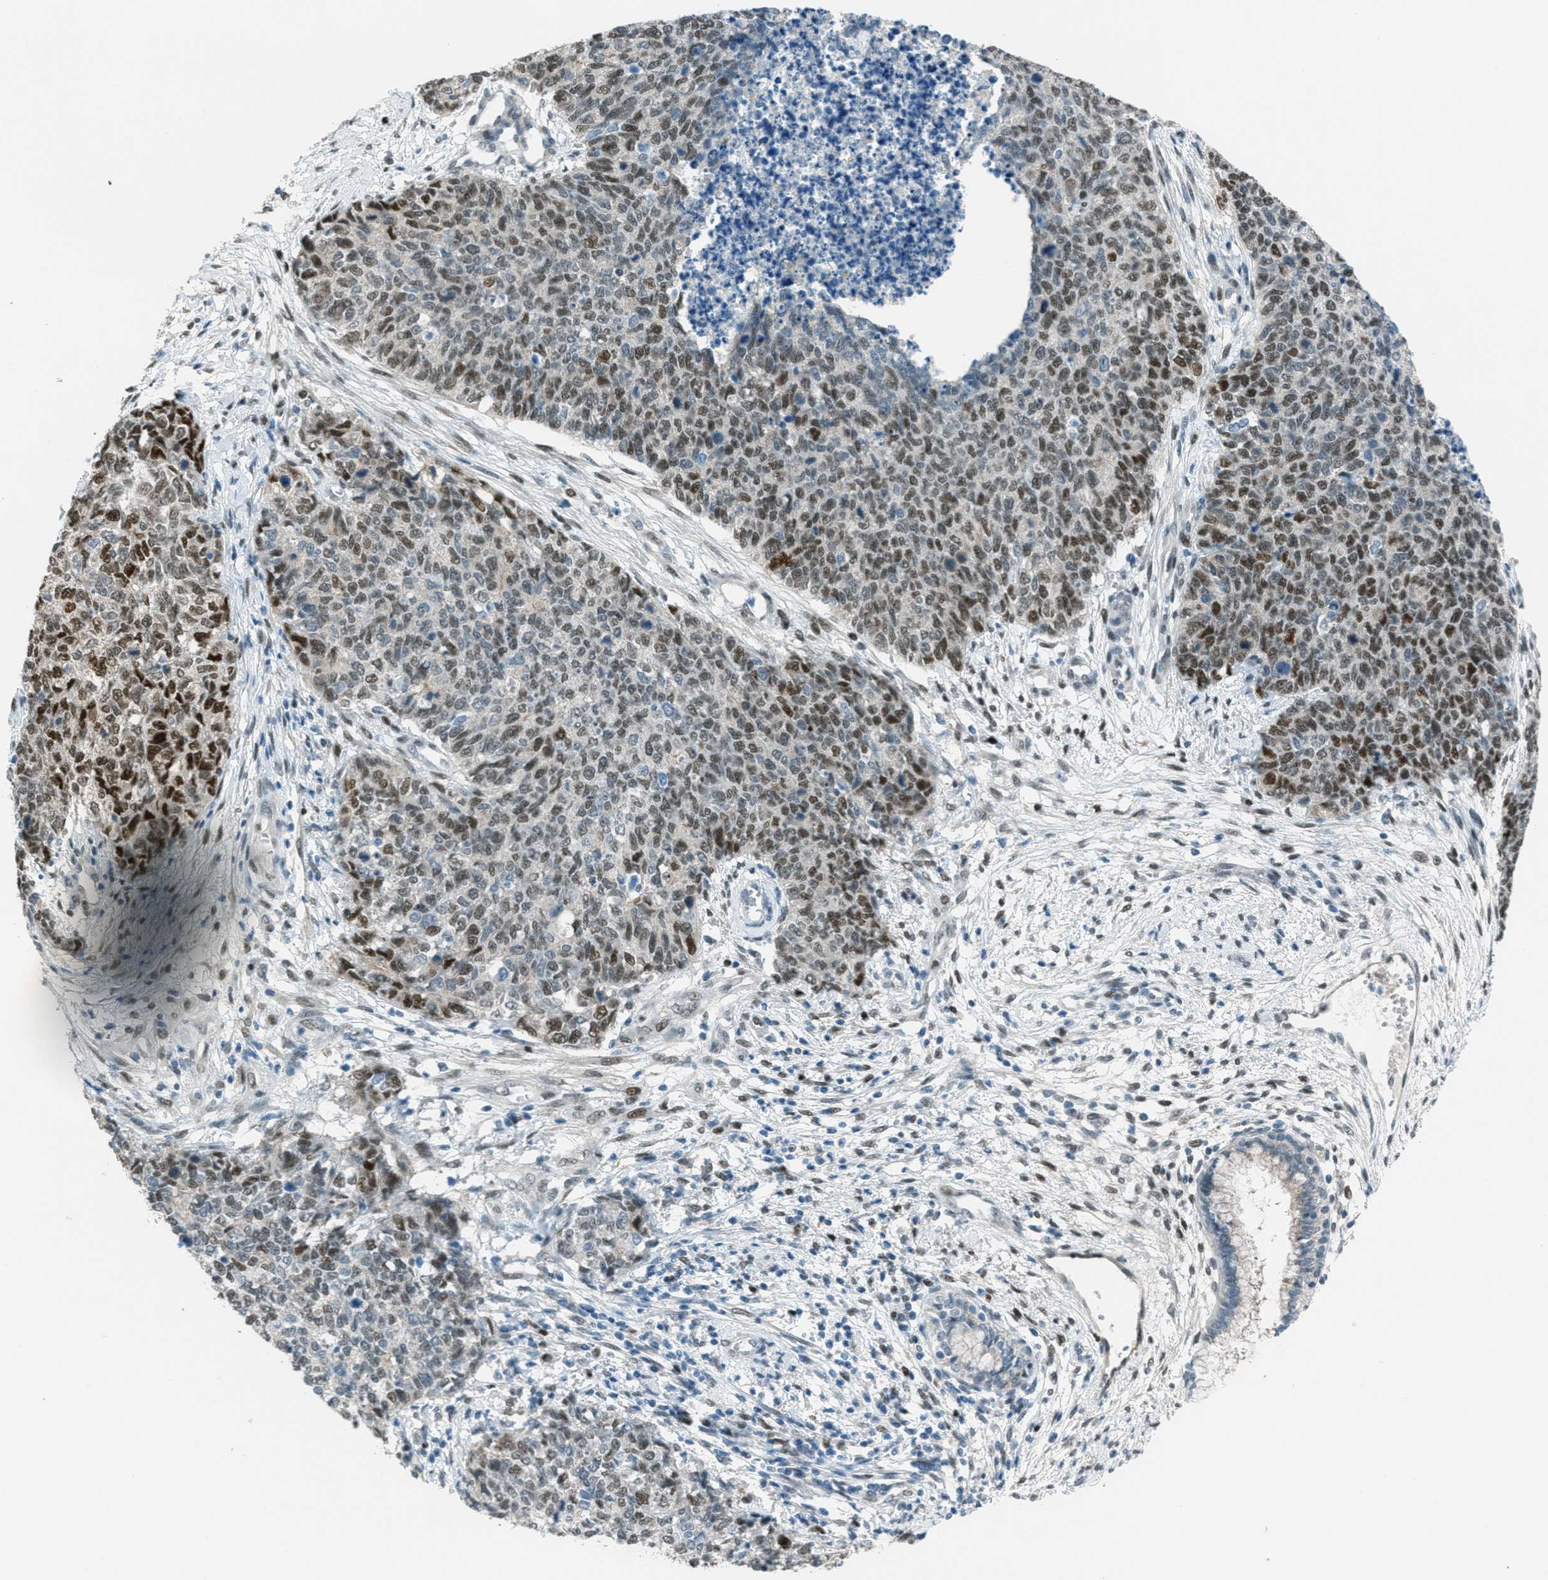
{"staining": {"intensity": "strong", "quantity": "25%-75%", "location": "nuclear"}, "tissue": "cervical cancer", "cell_type": "Tumor cells", "image_type": "cancer", "snomed": [{"axis": "morphology", "description": "Squamous cell carcinoma, NOS"}, {"axis": "topography", "description": "Cervix"}], "caption": "Brown immunohistochemical staining in cervical cancer shows strong nuclear positivity in approximately 25%-75% of tumor cells.", "gene": "TCF3", "patient": {"sex": "female", "age": 63}}